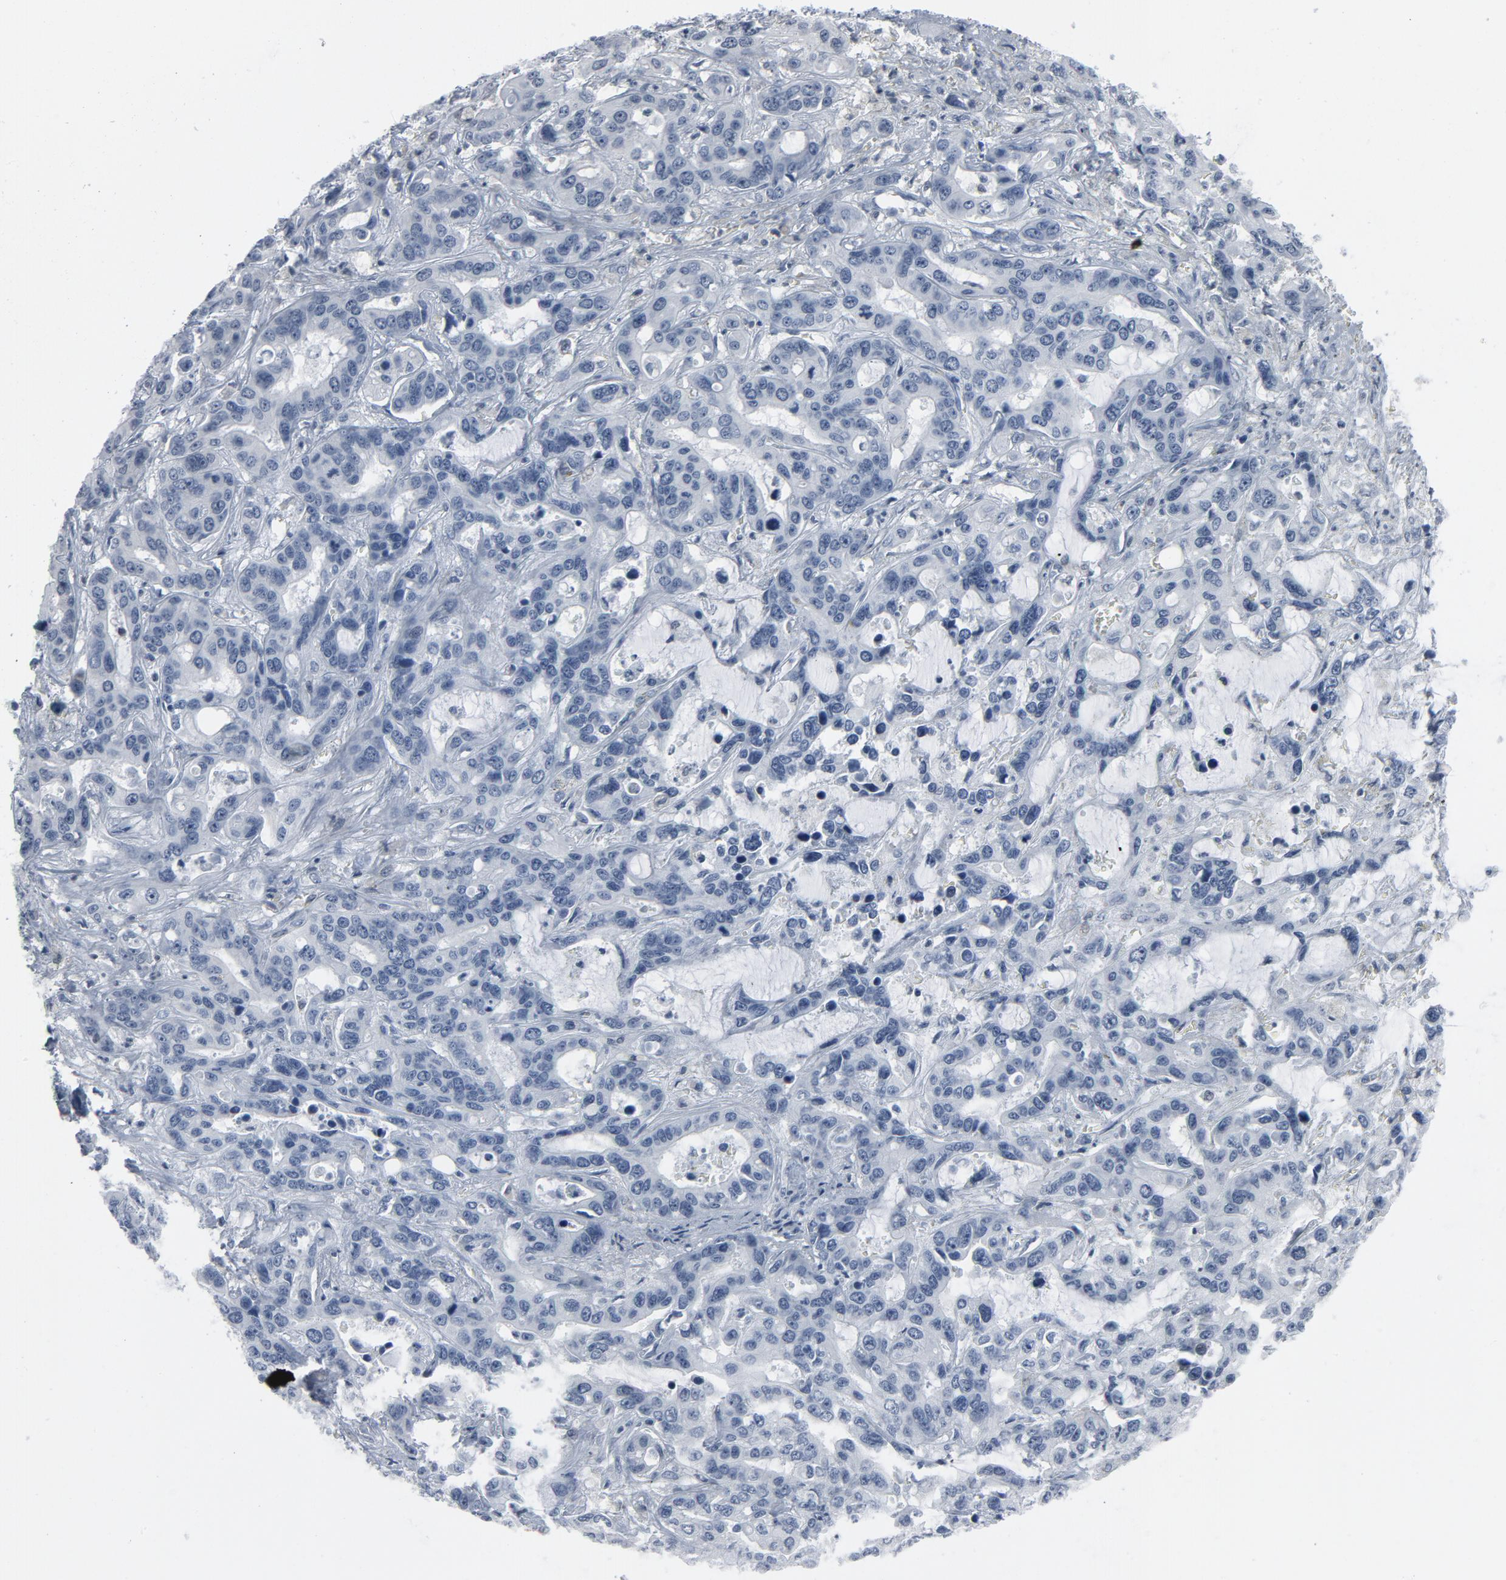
{"staining": {"intensity": "negative", "quantity": "none", "location": "none"}, "tissue": "liver cancer", "cell_type": "Tumor cells", "image_type": "cancer", "snomed": [{"axis": "morphology", "description": "Cholangiocarcinoma"}, {"axis": "topography", "description": "Liver"}], "caption": "DAB (3,3'-diaminobenzidine) immunohistochemical staining of human liver cholangiocarcinoma exhibits no significant staining in tumor cells. Brightfield microscopy of IHC stained with DAB (brown) and hematoxylin (blue), captured at high magnification.", "gene": "STAT5A", "patient": {"sex": "female", "age": 65}}